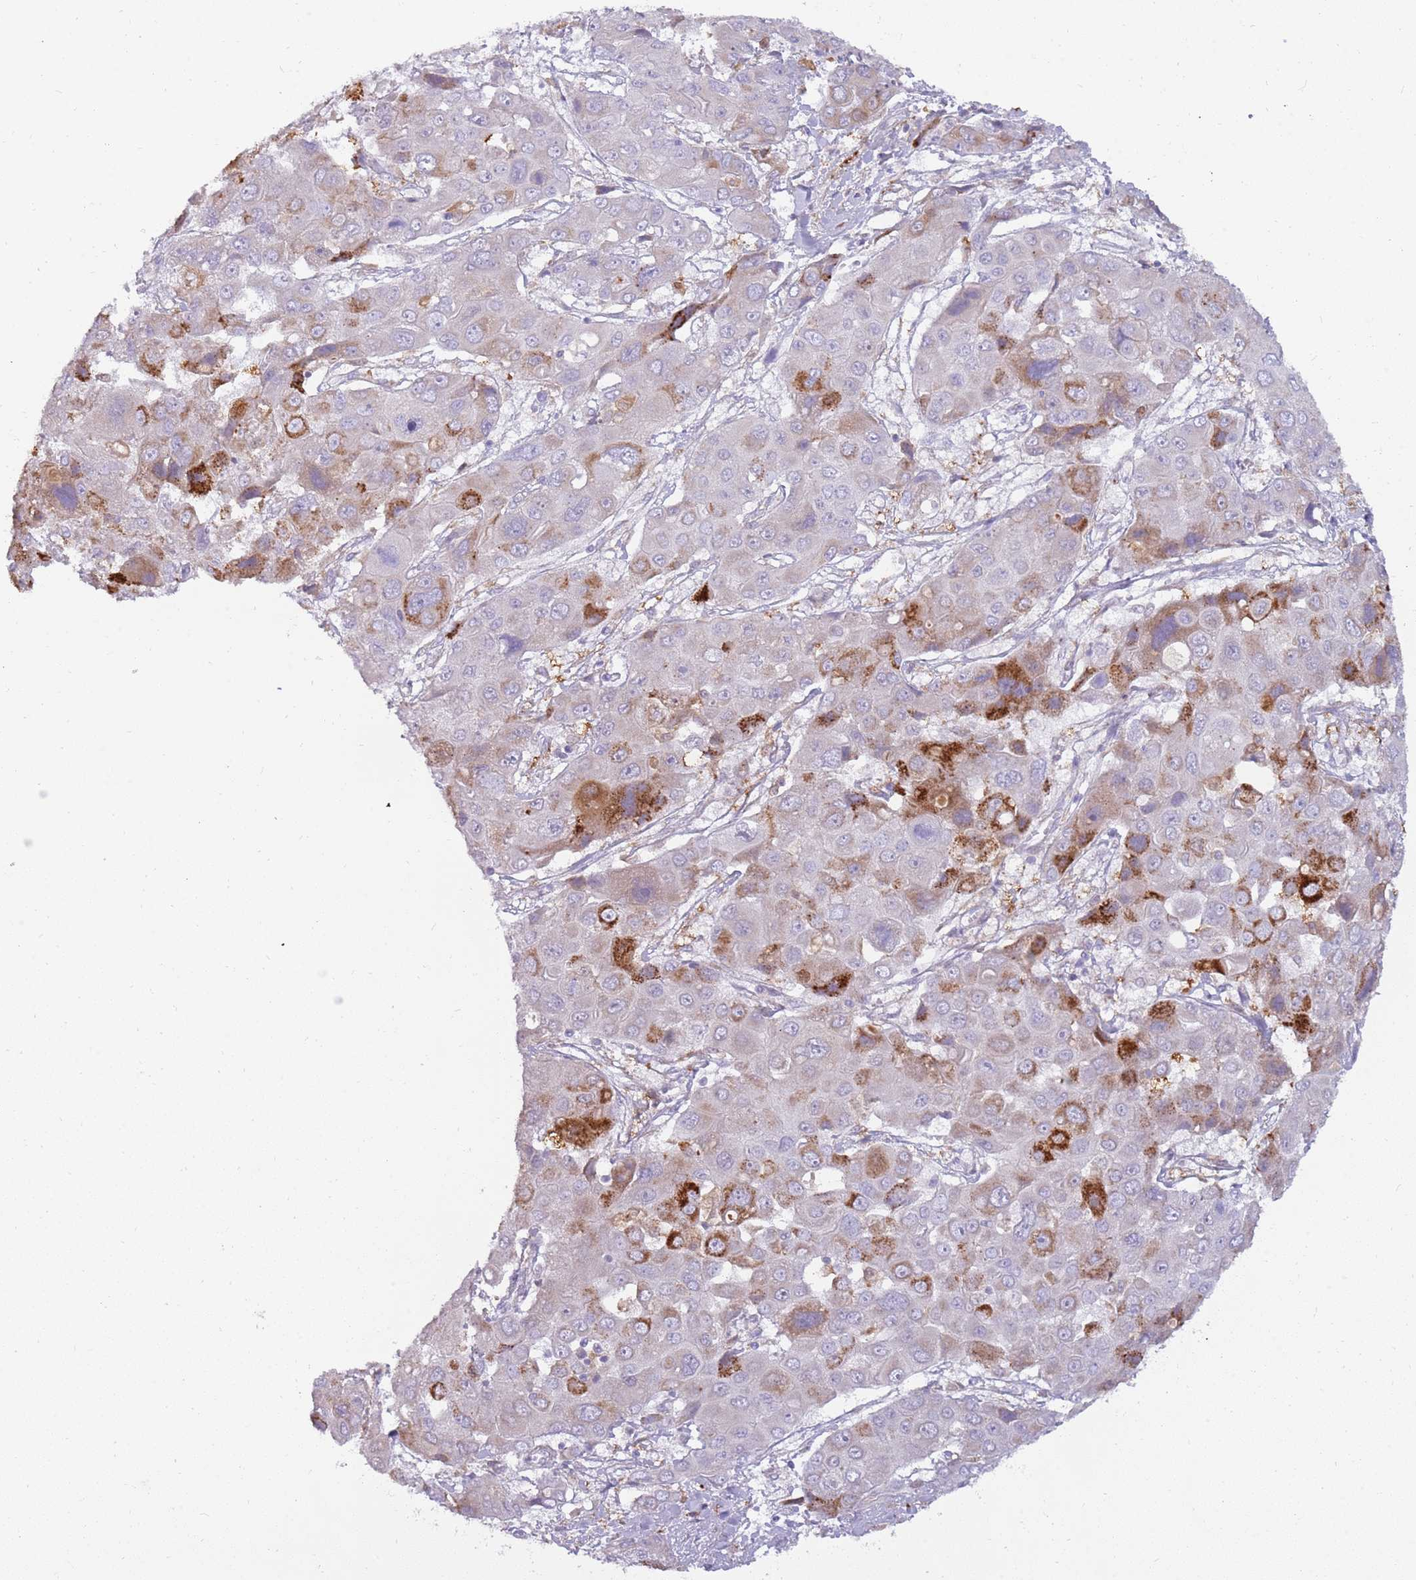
{"staining": {"intensity": "strong", "quantity": "<25%", "location": "cytoplasmic/membranous"}, "tissue": "liver cancer", "cell_type": "Tumor cells", "image_type": "cancer", "snomed": [{"axis": "morphology", "description": "Cholangiocarcinoma"}, {"axis": "topography", "description": "Liver"}], "caption": "Immunohistochemical staining of human liver cancer (cholangiocarcinoma) reveals medium levels of strong cytoplasmic/membranous protein expression in about <25% of tumor cells. The staining is performed using DAB (3,3'-diaminobenzidine) brown chromogen to label protein expression. The nuclei are counter-stained blue using hematoxylin.", "gene": "DIPK1C", "patient": {"sex": "male", "age": 67}}